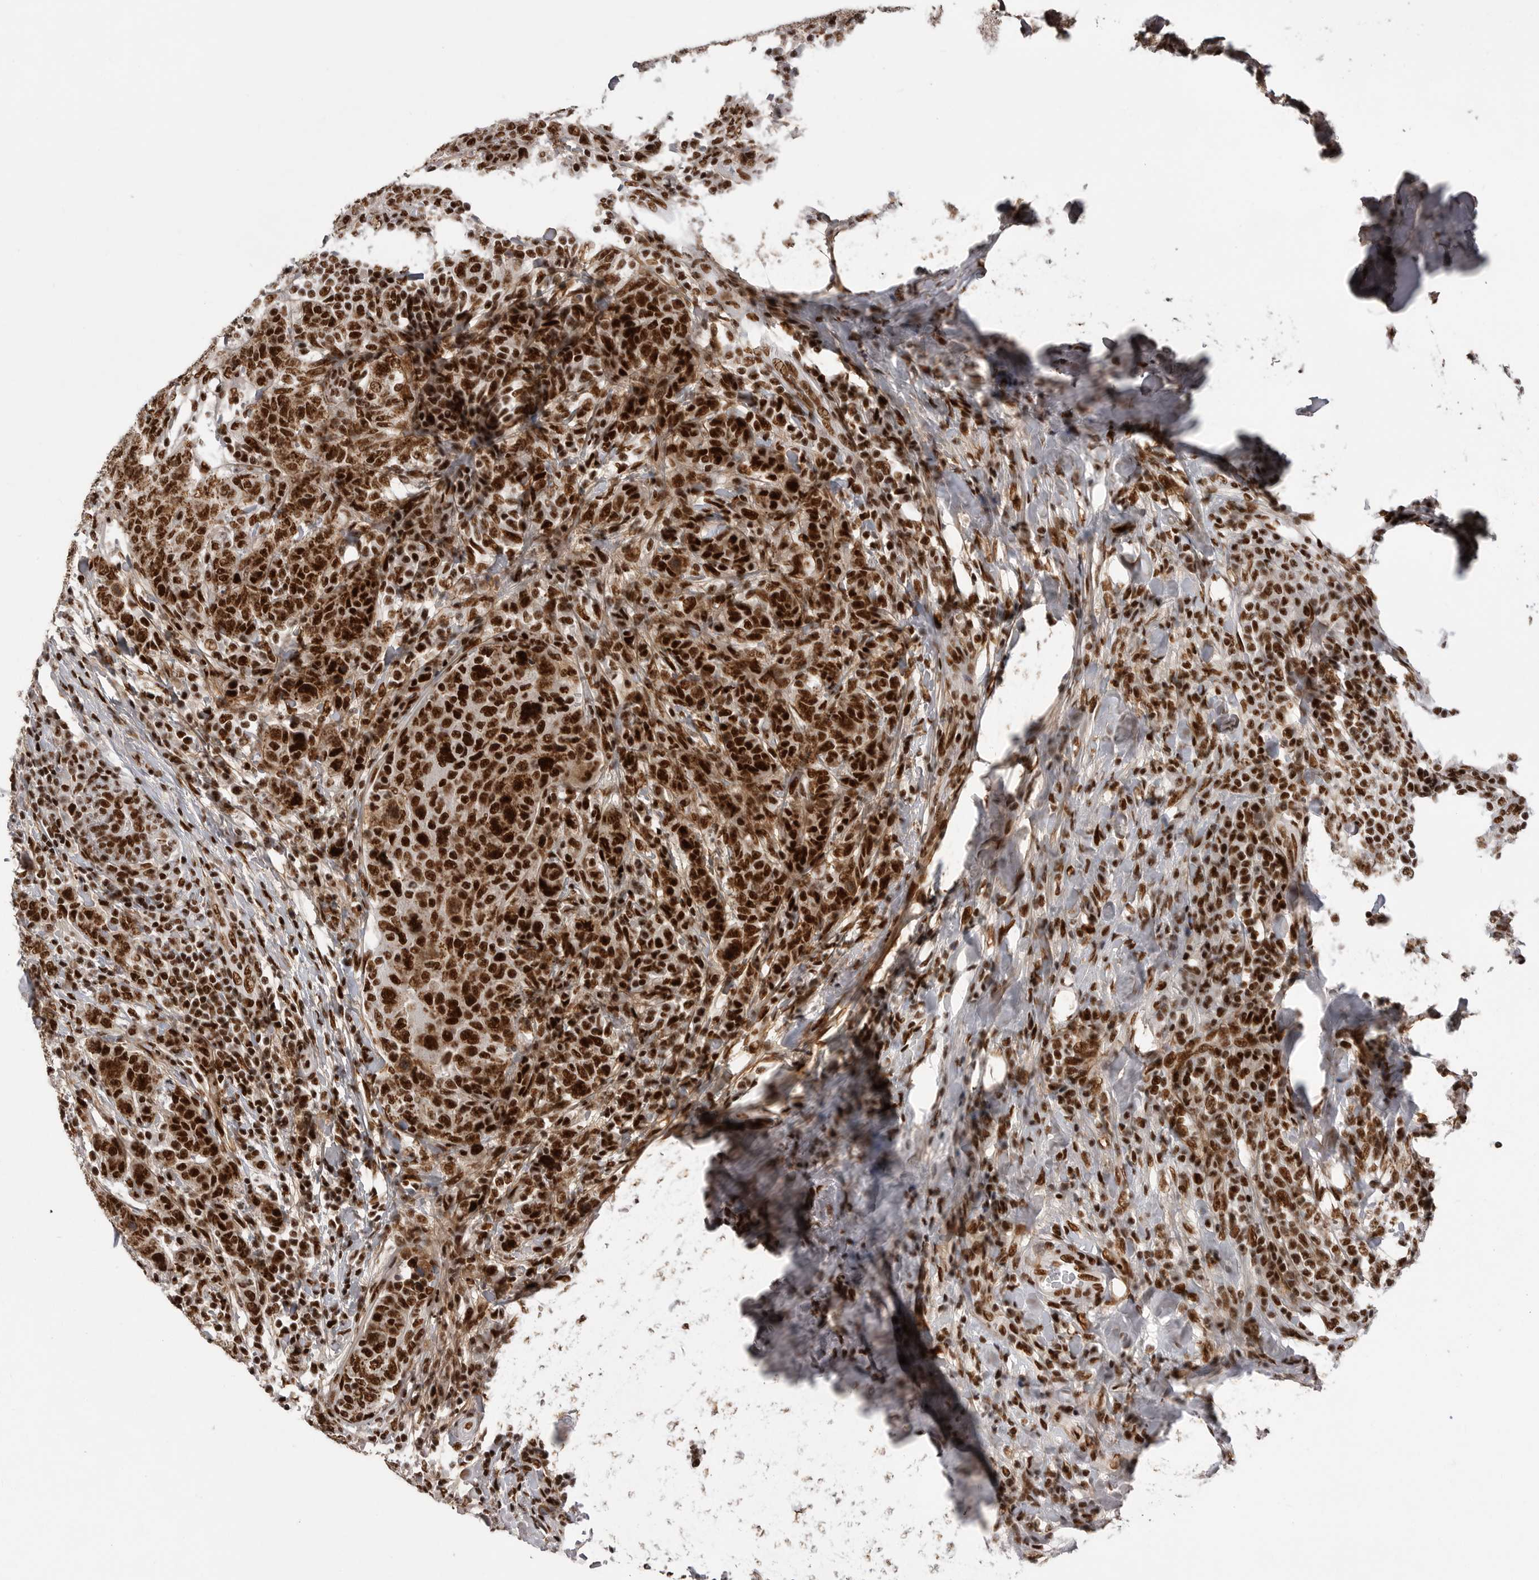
{"staining": {"intensity": "strong", "quantity": ">75%", "location": "cytoplasmic/membranous,nuclear"}, "tissue": "breast cancer", "cell_type": "Tumor cells", "image_type": "cancer", "snomed": [{"axis": "morphology", "description": "Duct carcinoma"}, {"axis": "topography", "description": "Breast"}], "caption": "A histopathology image showing strong cytoplasmic/membranous and nuclear expression in about >75% of tumor cells in breast cancer (intraductal carcinoma), as visualized by brown immunohistochemical staining.", "gene": "PPP1R8", "patient": {"sex": "female", "age": 37}}